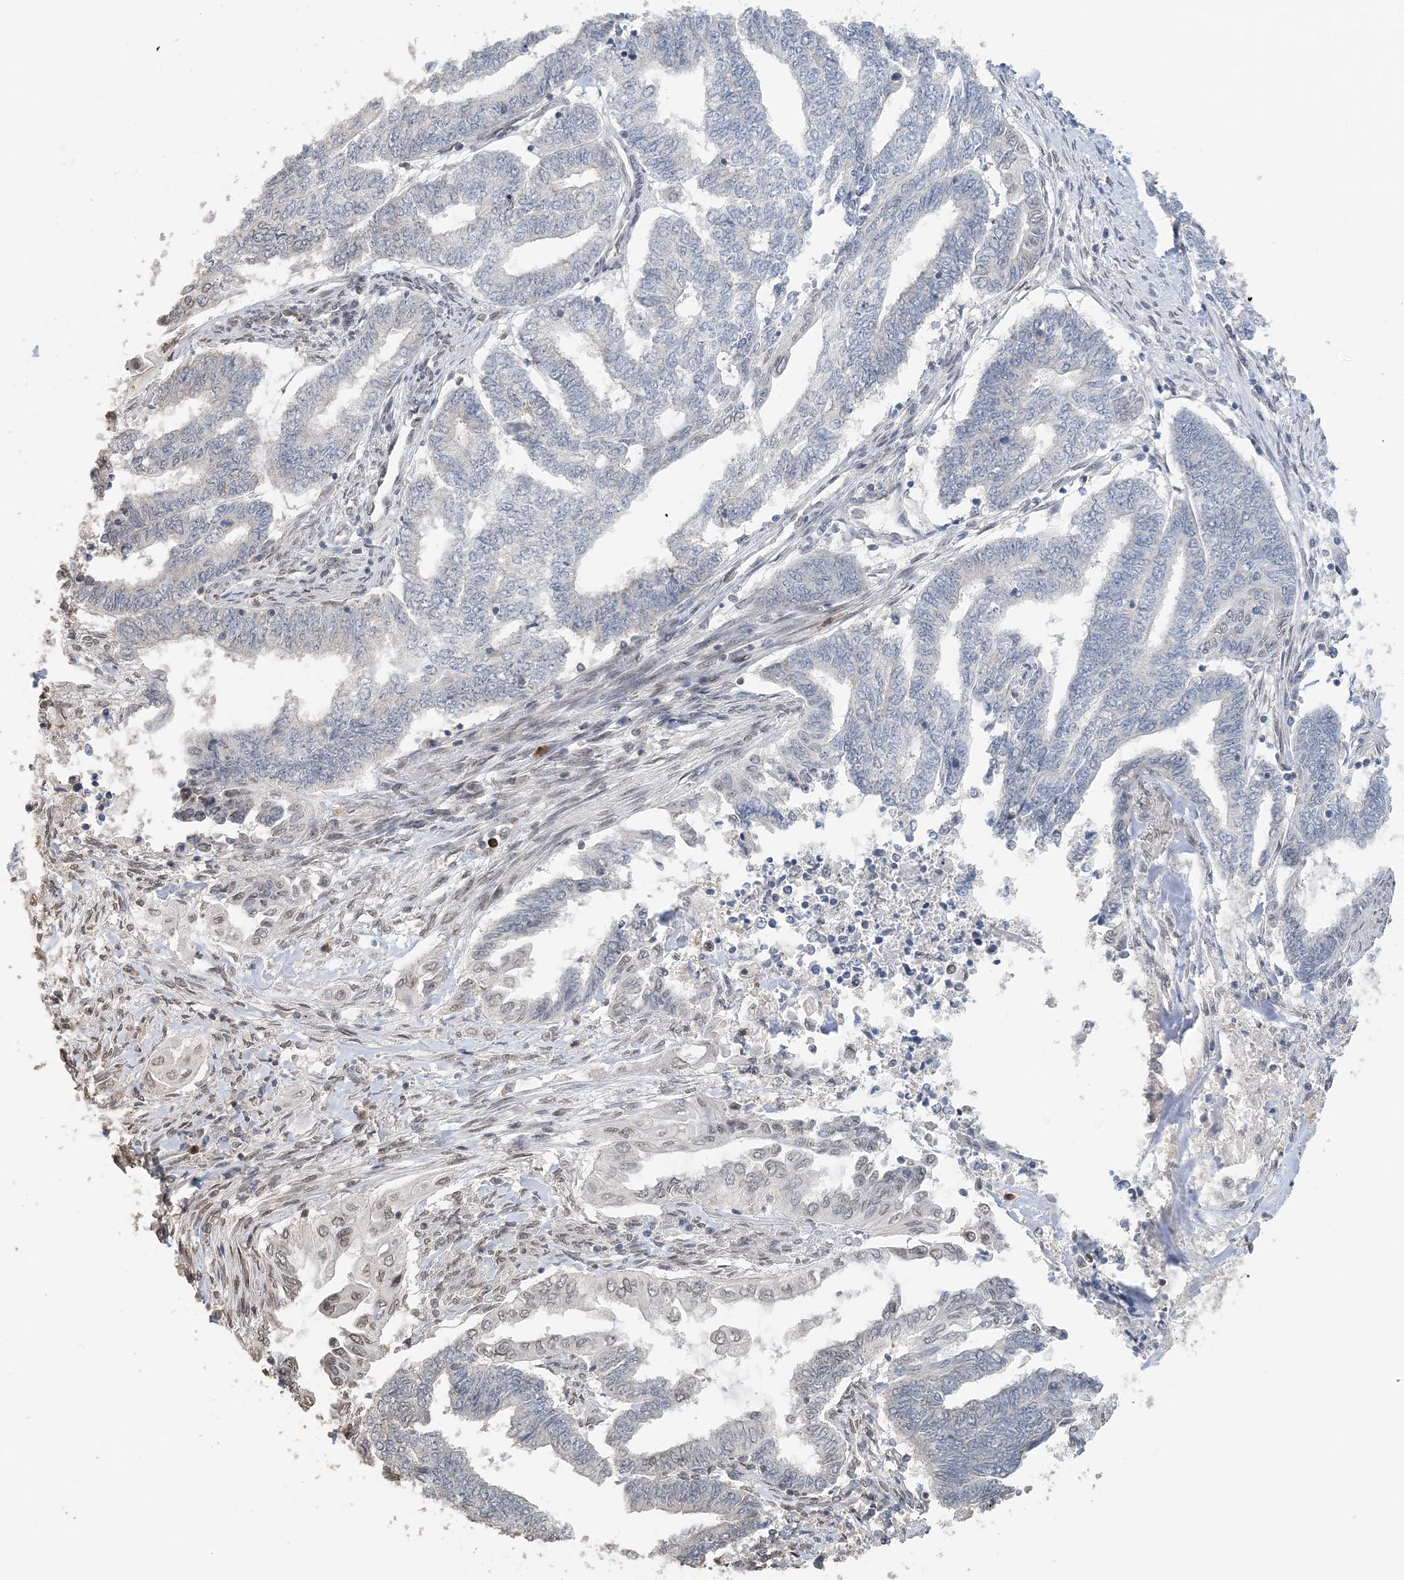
{"staining": {"intensity": "negative", "quantity": "none", "location": "none"}, "tissue": "endometrial cancer", "cell_type": "Tumor cells", "image_type": "cancer", "snomed": [{"axis": "morphology", "description": "Adenocarcinoma, NOS"}, {"axis": "topography", "description": "Uterus"}, {"axis": "topography", "description": "Endometrium"}], "caption": "Endometrial cancer stained for a protein using immunohistochemistry (IHC) shows no expression tumor cells.", "gene": "FAM110A", "patient": {"sex": "female", "age": 70}}